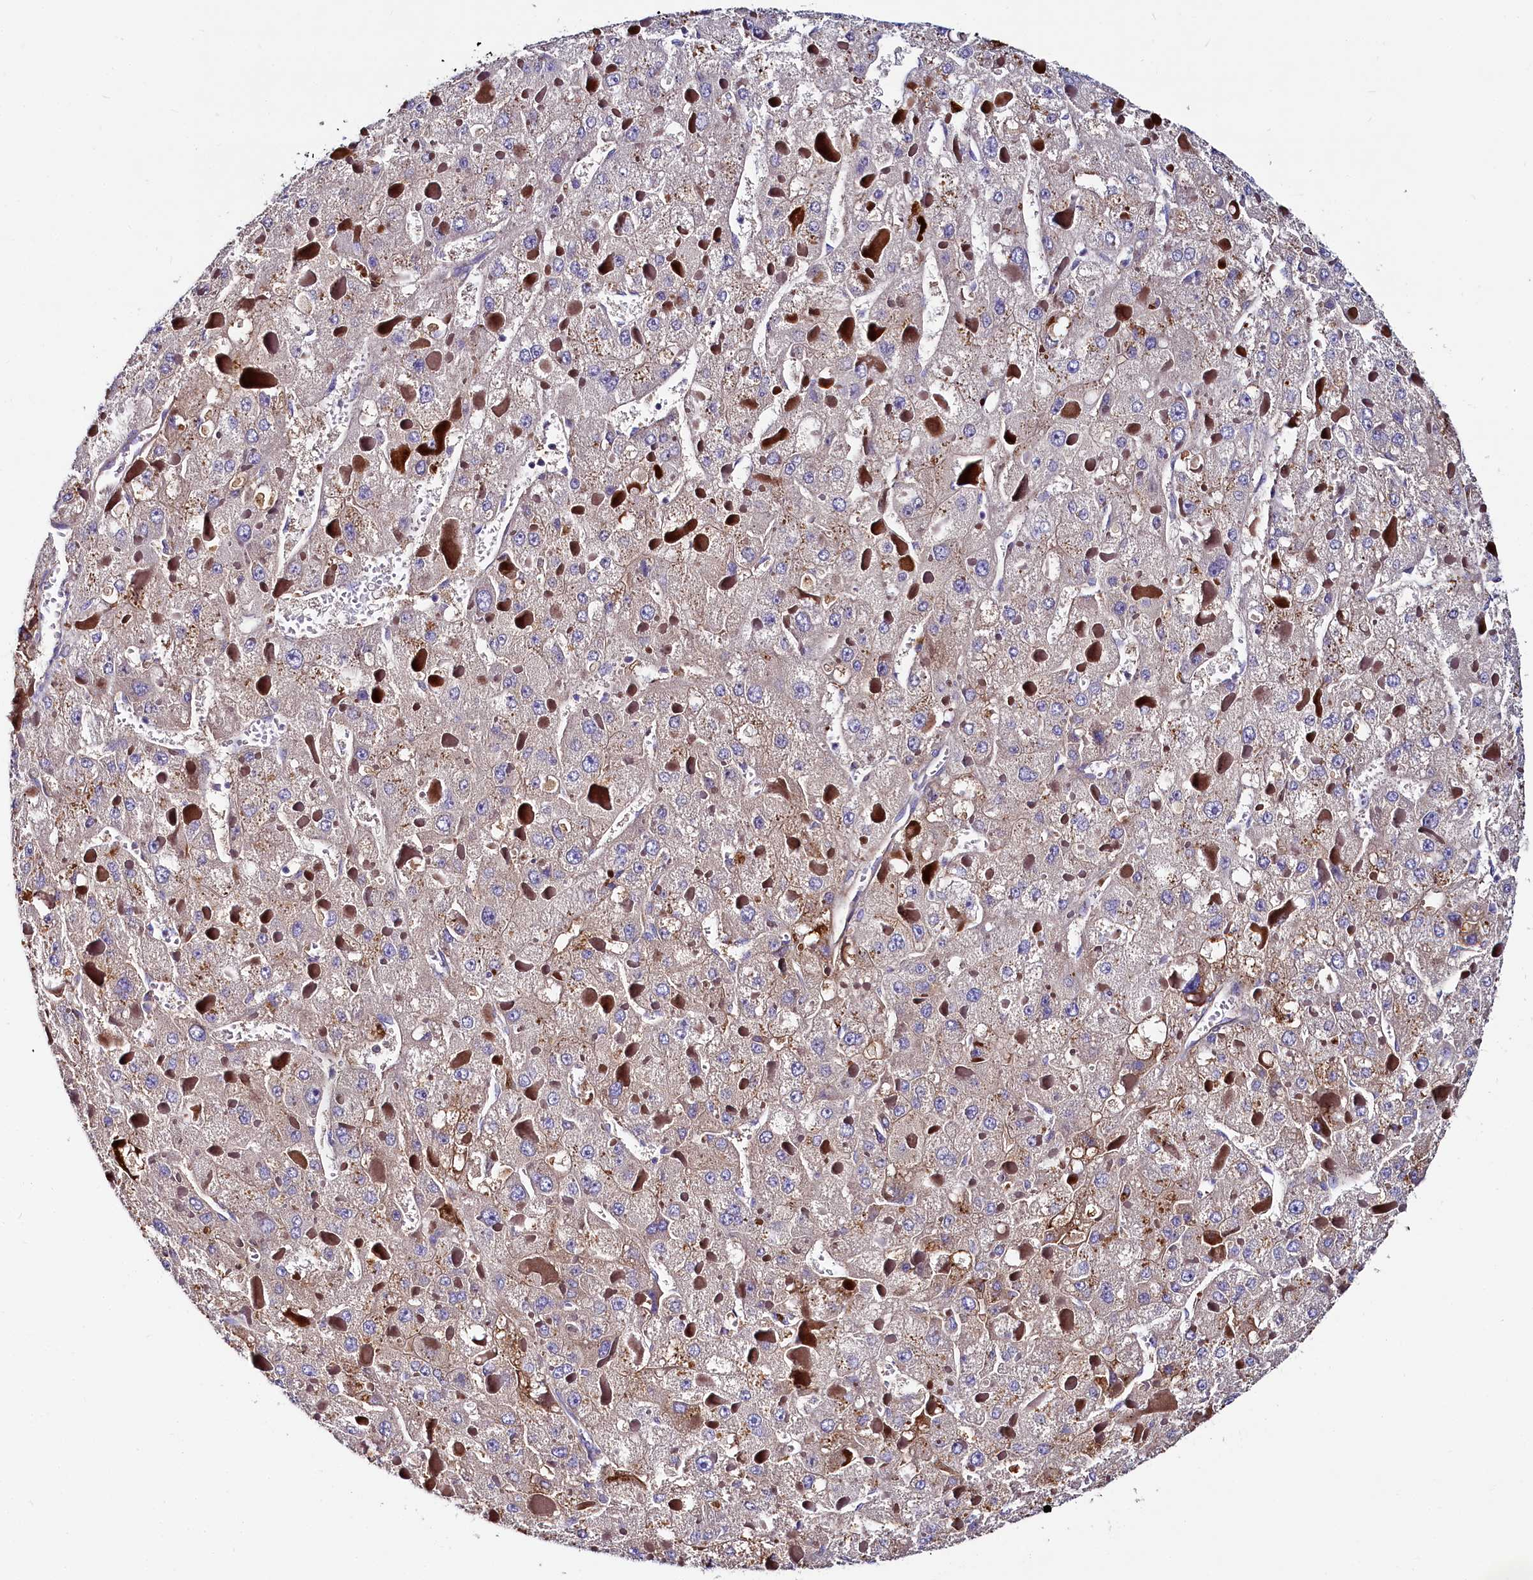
{"staining": {"intensity": "weak", "quantity": "25%-75%", "location": "cytoplasmic/membranous"}, "tissue": "liver cancer", "cell_type": "Tumor cells", "image_type": "cancer", "snomed": [{"axis": "morphology", "description": "Carcinoma, Hepatocellular, NOS"}, {"axis": "topography", "description": "Liver"}], "caption": "Immunohistochemical staining of hepatocellular carcinoma (liver) demonstrates low levels of weak cytoplasmic/membranous protein expression in about 25%-75% of tumor cells.", "gene": "QARS1", "patient": {"sex": "female", "age": 73}}